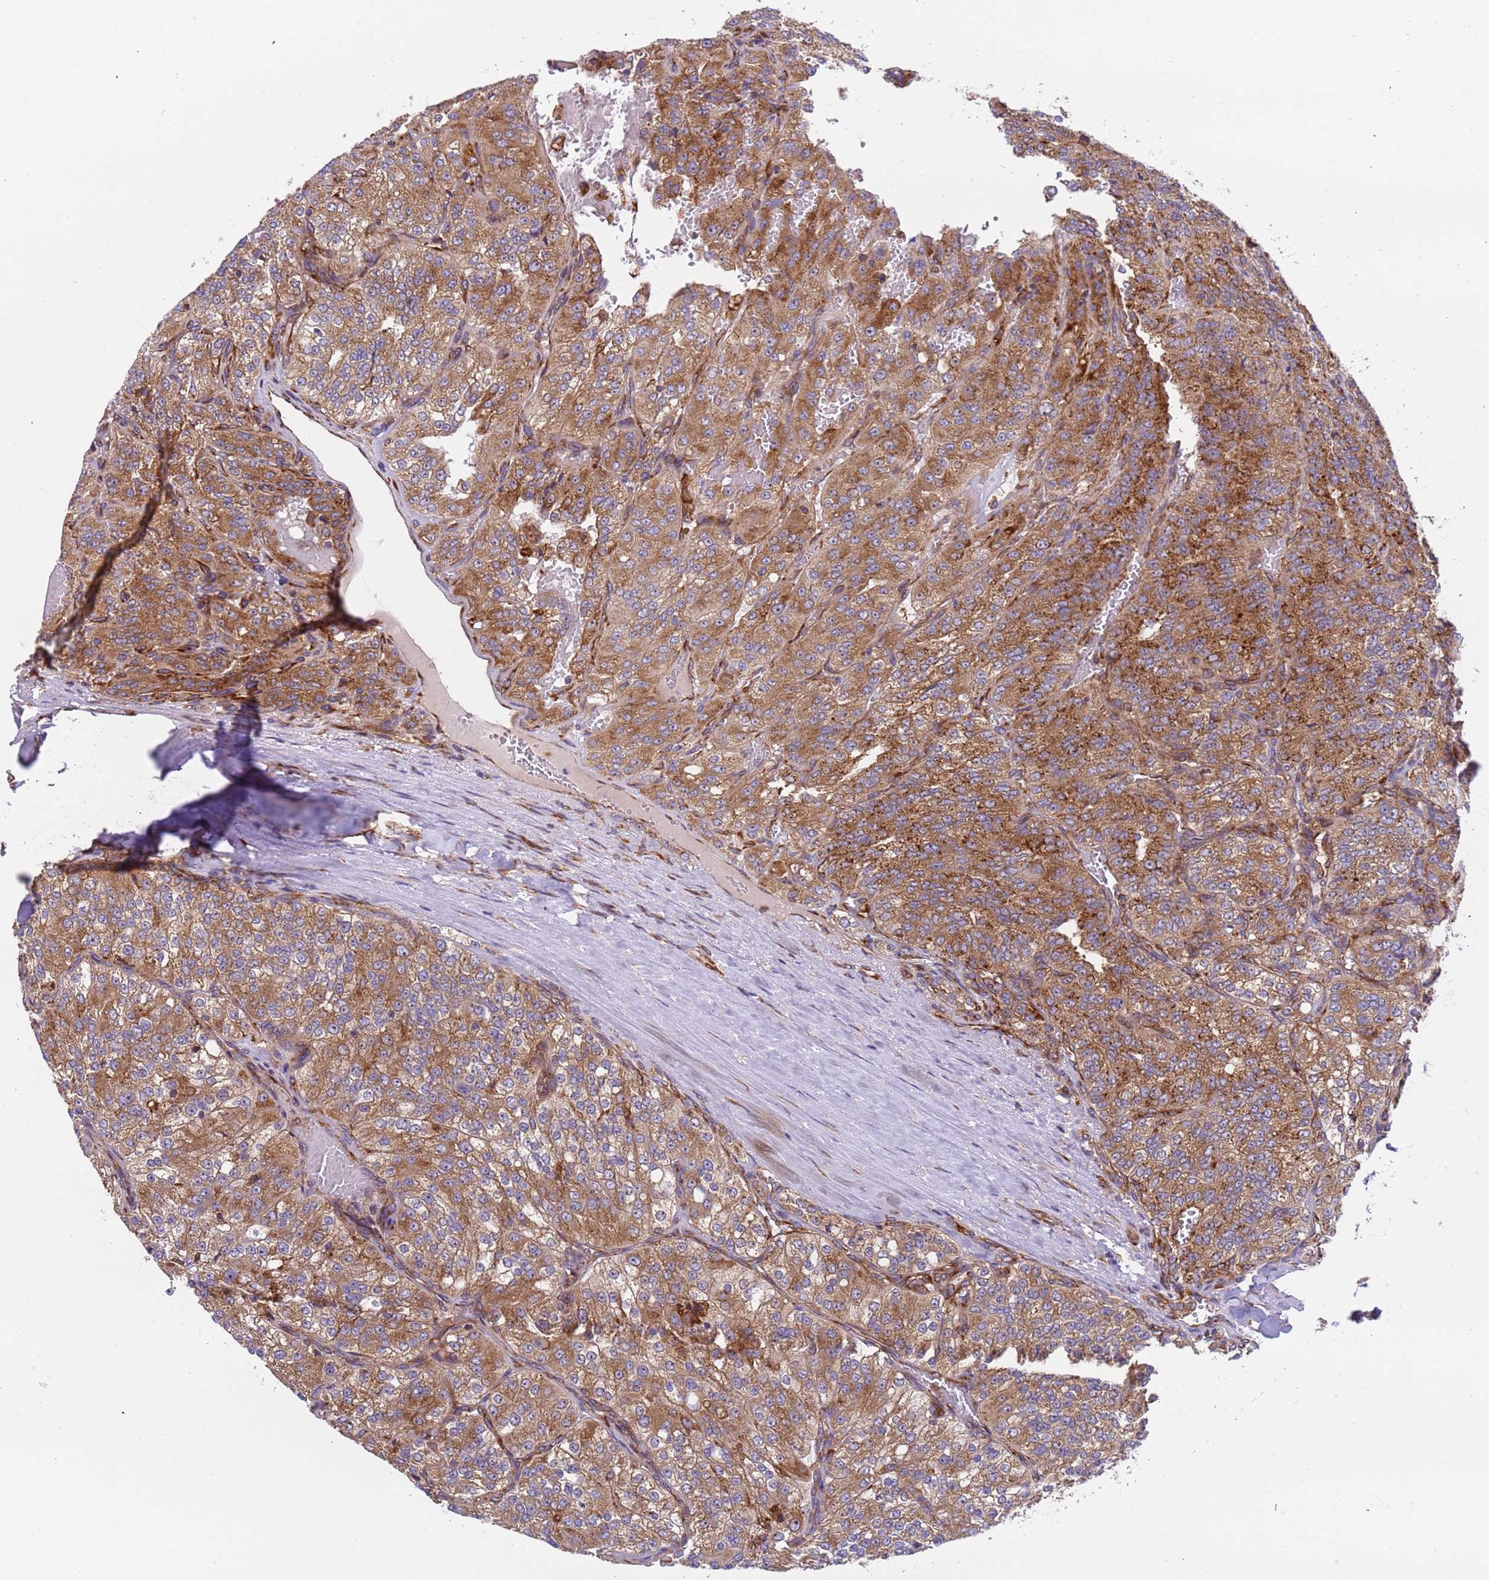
{"staining": {"intensity": "strong", "quantity": ">75%", "location": "cytoplasmic/membranous"}, "tissue": "renal cancer", "cell_type": "Tumor cells", "image_type": "cancer", "snomed": [{"axis": "morphology", "description": "Adenocarcinoma, NOS"}, {"axis": "topography", "description": "Kidney"}], "caption": "Renal adenocarcinoma tissue exhibits strong cytoplasmic/membranous expression in approximately >75% of tumor cells", "gene": "RPL36", "patient": {"sex": "female", "age": 63}}